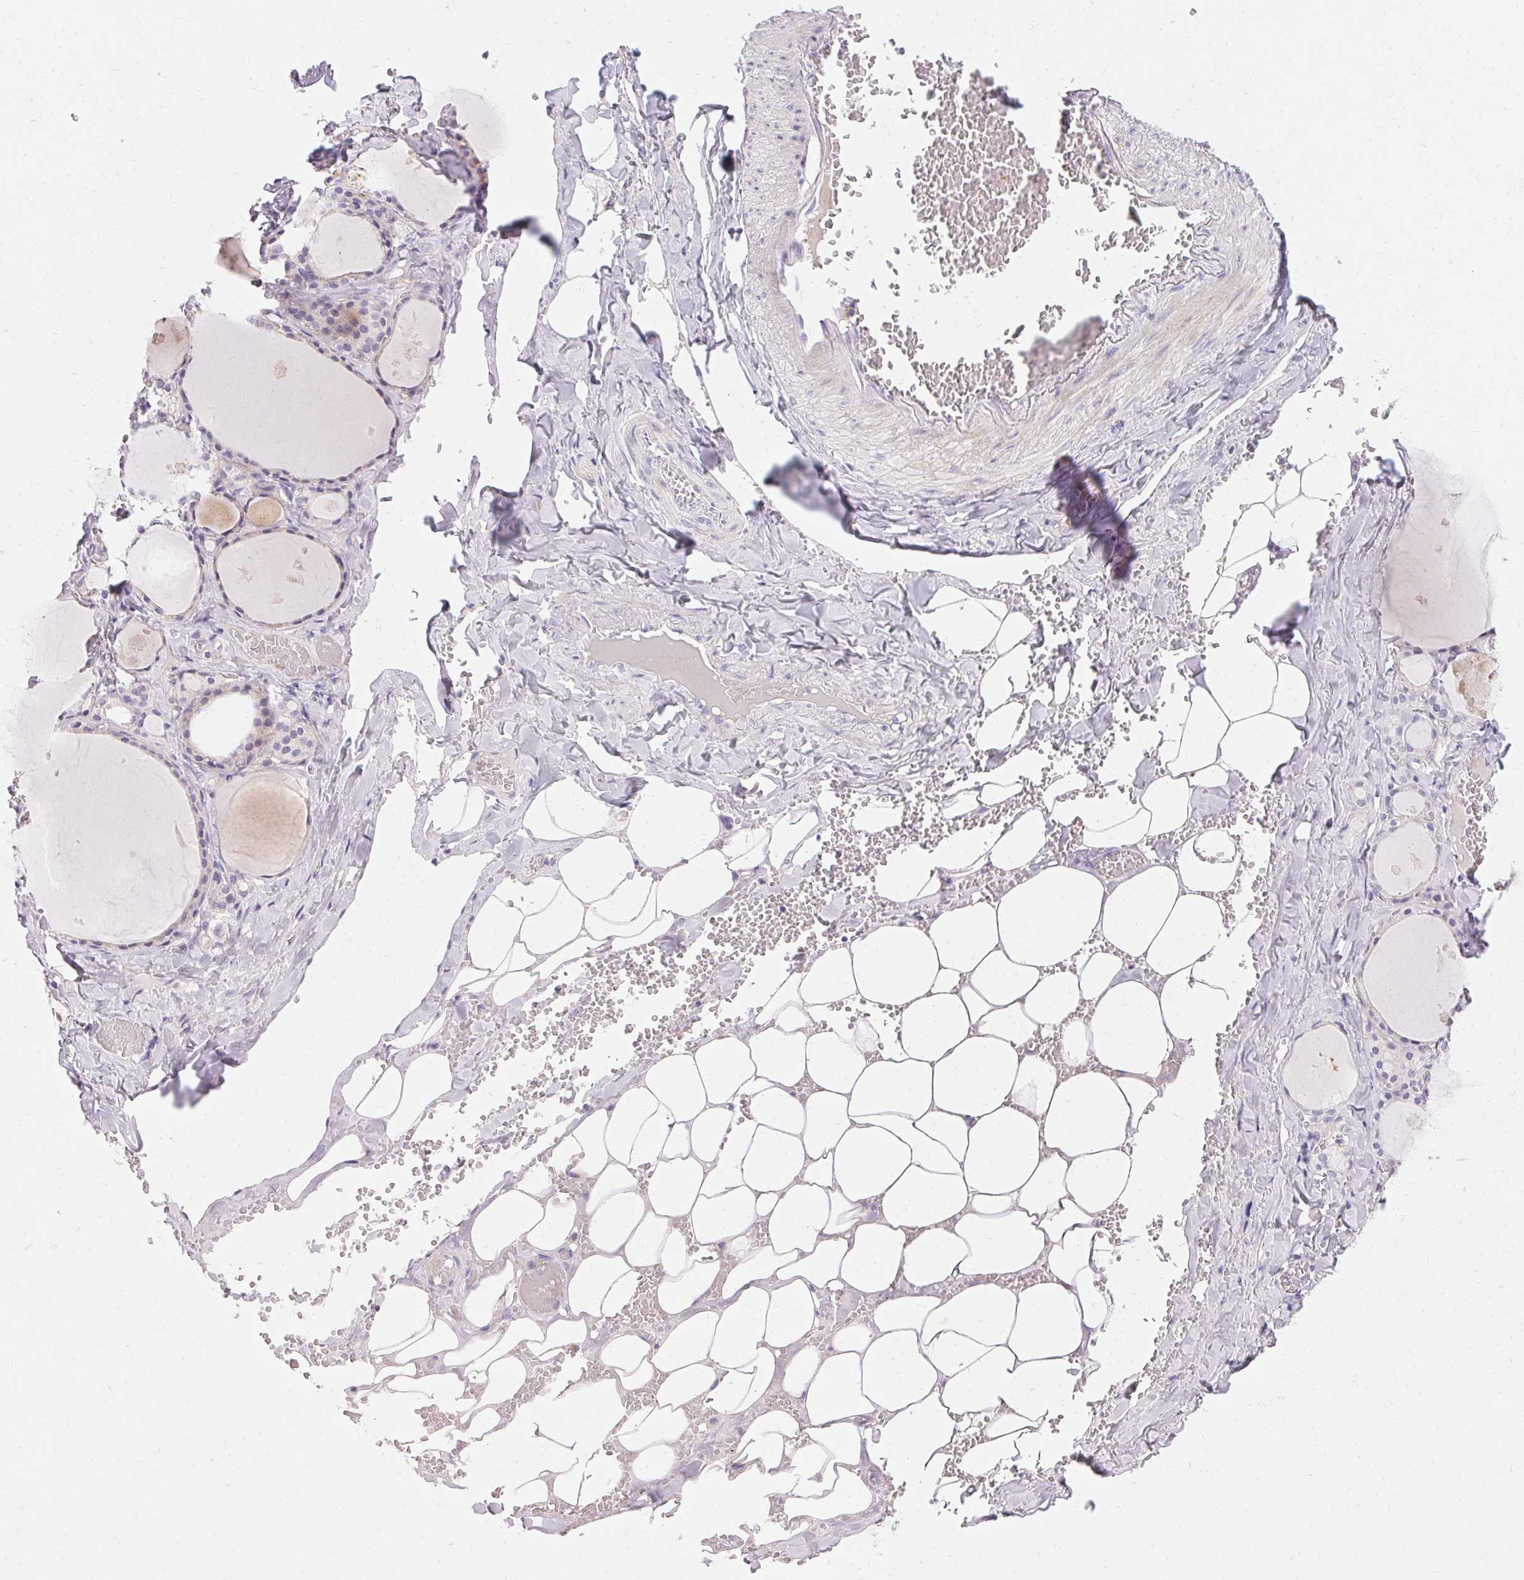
{"staining": {"intensity": "negative", "quantity": "none", "location": "none"}, "tissue": "thyroid gland", "cell_type": "Glandular cells", "image_type": "normal", "snomed": [{"axis": "morphology", "description": "Normal tissue, NOS"}, {"axis": "topography", "description": "Thyroid gland"}], "caption": "The micrograph demonstrates no significant positivity in glandular cells of thyroid gland.", "gene": "TRIP13", "patient": {"sex": "male", "age": 56}}